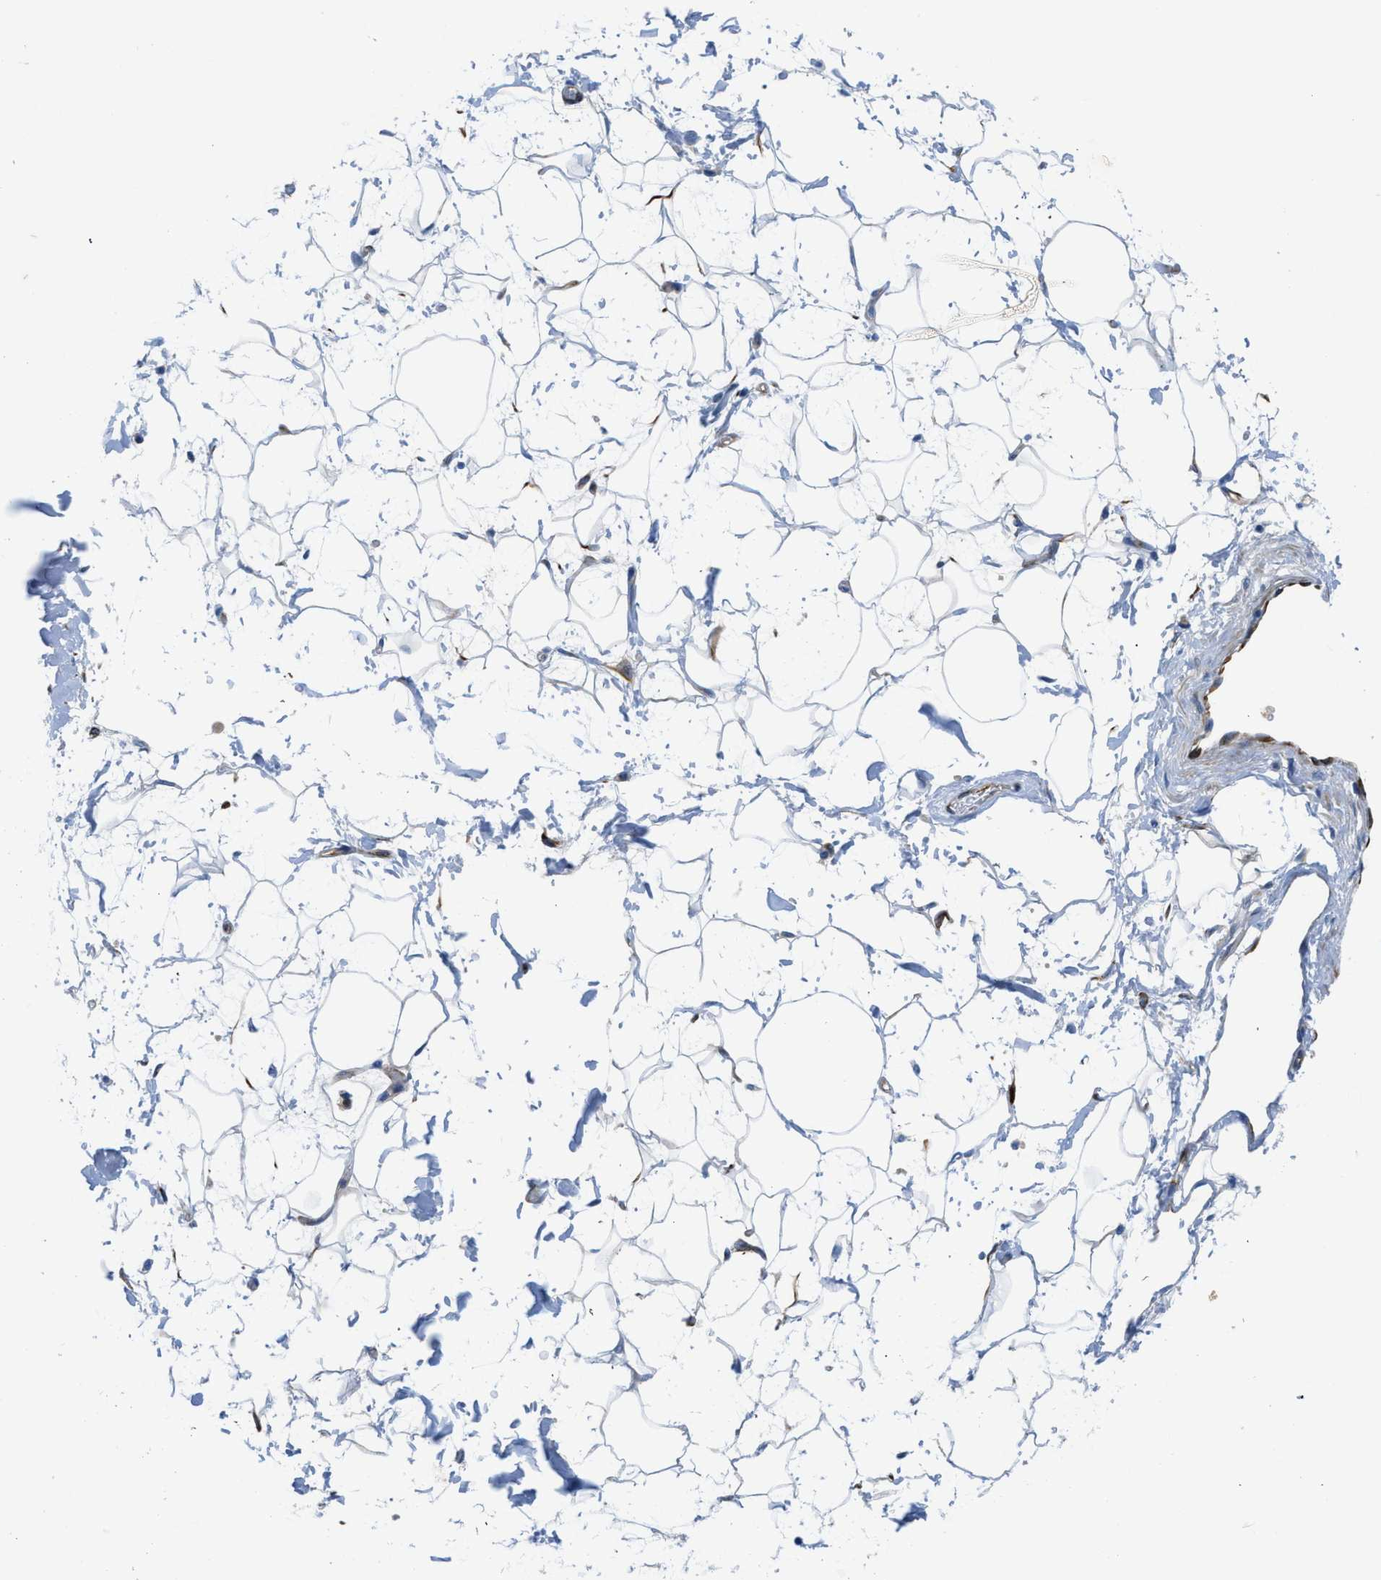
{"staining": {"intensity": "negative", "quantity": "none", "location": "none"}, "tissue": "adipose tissue", "cell_type": "Adipocytes", "image_type": "normal", "snomed": [{"axis": "morphology", "description": "Normal tissue, NOS"}, {"axis": "topography", "description": "Soft tissue"}], "caption": "High magnification brightfield microscopy of benign adipose tissue stained with DAB (brown) and counterstained with hematoxylin (blue): adipocytes show no significant expression.", "gene": "XCR1", "patient": {"sex": "male", "age": 72}}